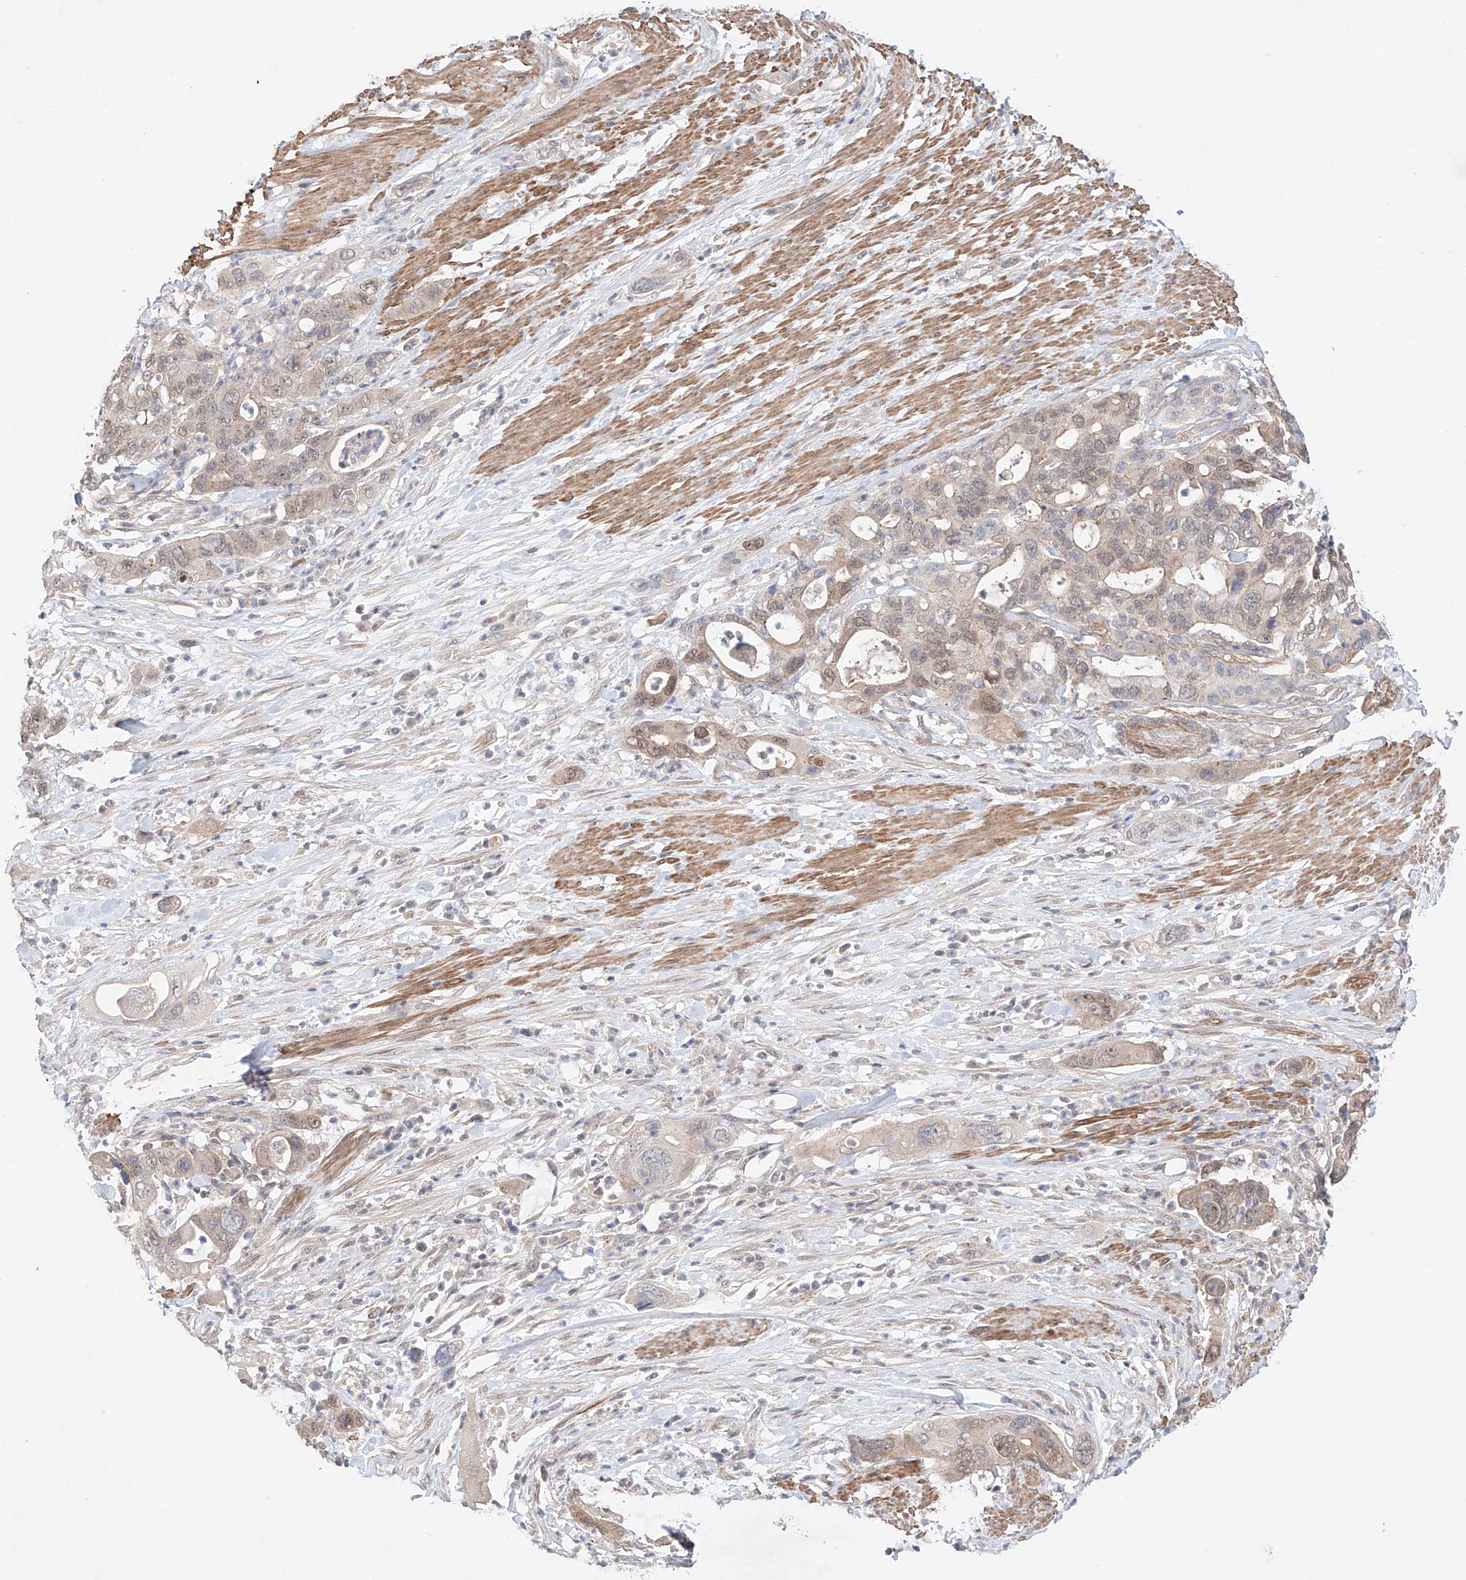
{"staining": {"intensity": "weak", "quantity": "25%-75%", "location": "cytoplasmic/membranous"}, "tissue": "pancreatic cancer", "cell_type": "Tumor cells", "image_type": "cancer", "snomed": [{"axis": "morphology", "description": "Adenocarcinoma, NOS"}, {"axis": "topography", "description": "Pancreas"}], "caption": "DAB (3,3'-diaminobenzidine) immunohistochemical staining of pancreatic cancer (adenocarcinoma) shows weak cytoplasmic/membranous protein staining in about 25%-75% of tumor cells.", "gene": "TSR2", "patient": {"sex": "female", "age": 71}}